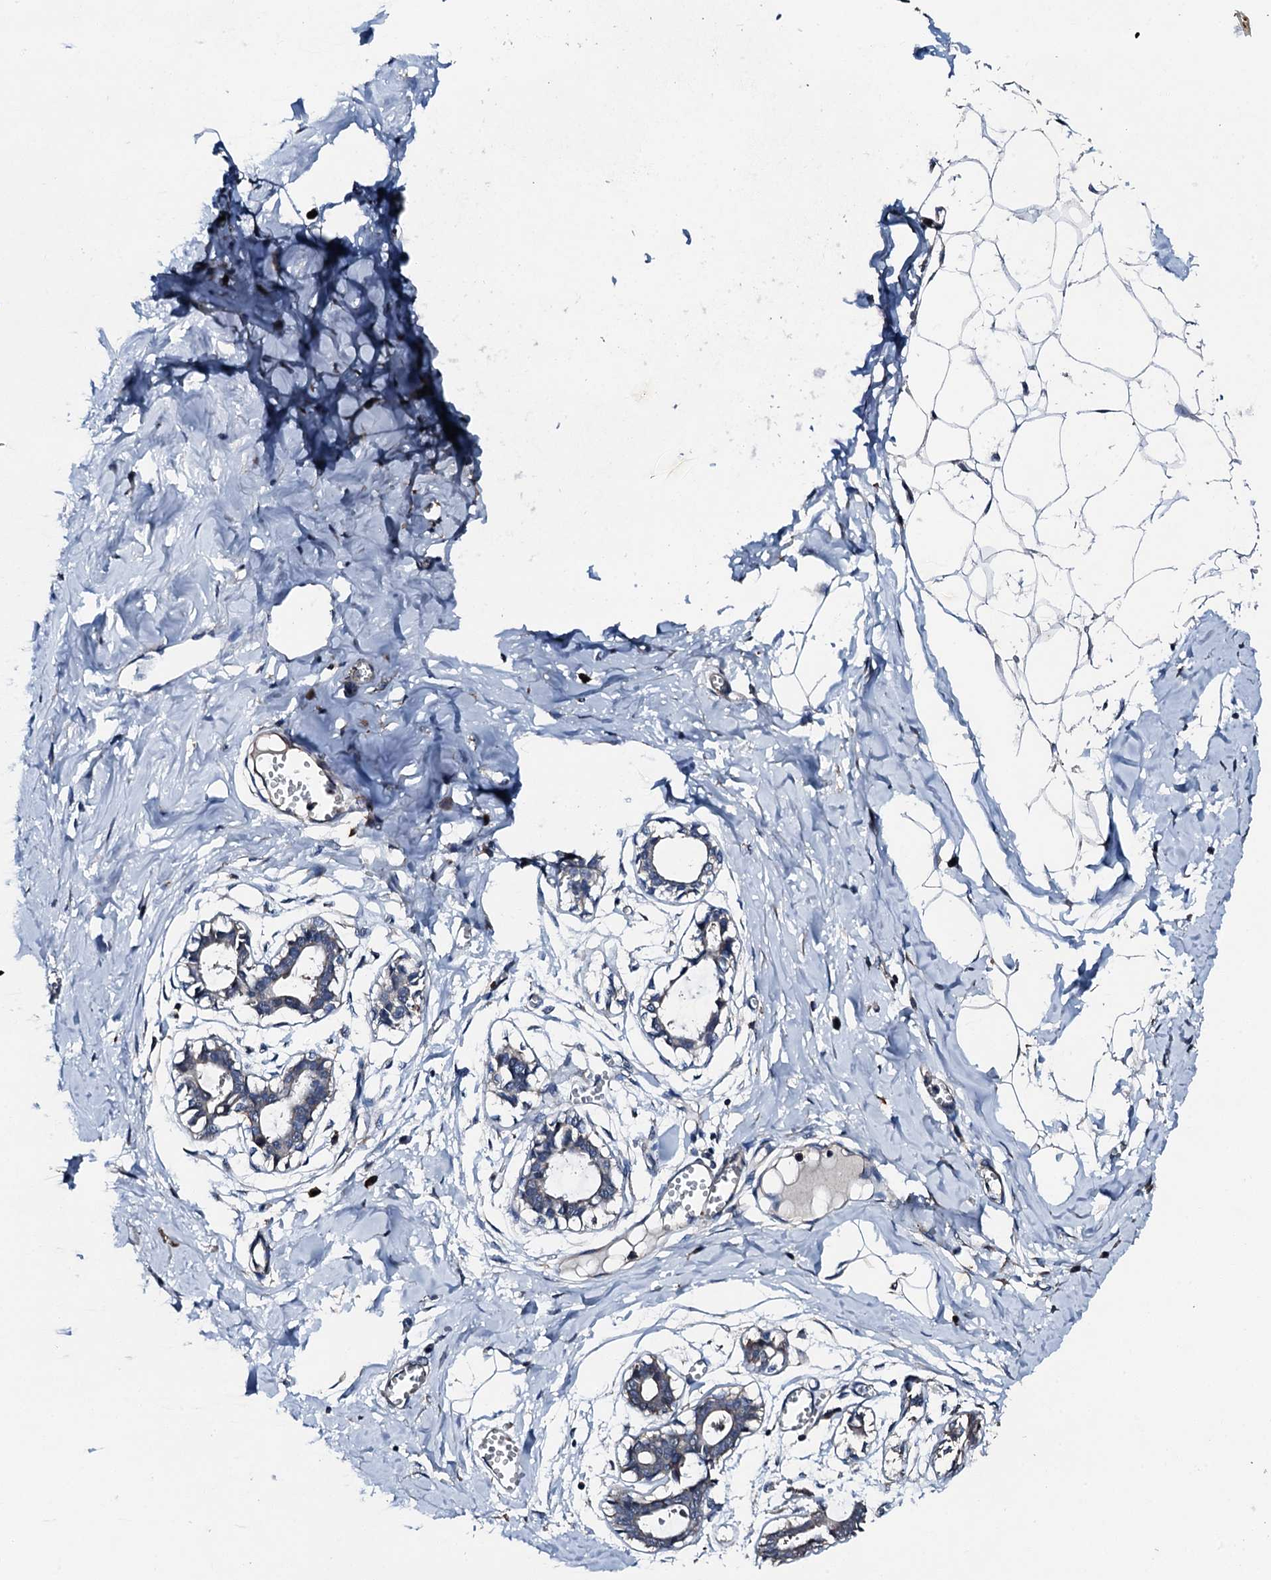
{"staining": {"intensity": "negative", "quantity": "none", "location": "none"}, "tissue": "breast", "cell_type": "Adipocytes", "image_type": "normal", "snomed": [{"axis": "morphology", "description": "Normal tissue, NOS"}, {"axis": "topography", "description": "Breast"}], "caption": "Immunohistochemistry photomicrograph of unremarkable breast: human breast stained with DAB (3,3'-diaminobenzidine) displays no significant protein staining in adipocytes. The staining was performed using DAB to visualize the protein expression in brown, while the nuclei were stained in blue with hematoxylin (Magnification: 20x).", "gene": "FGD4", "patient": {"sex": "female", "age": 27}}